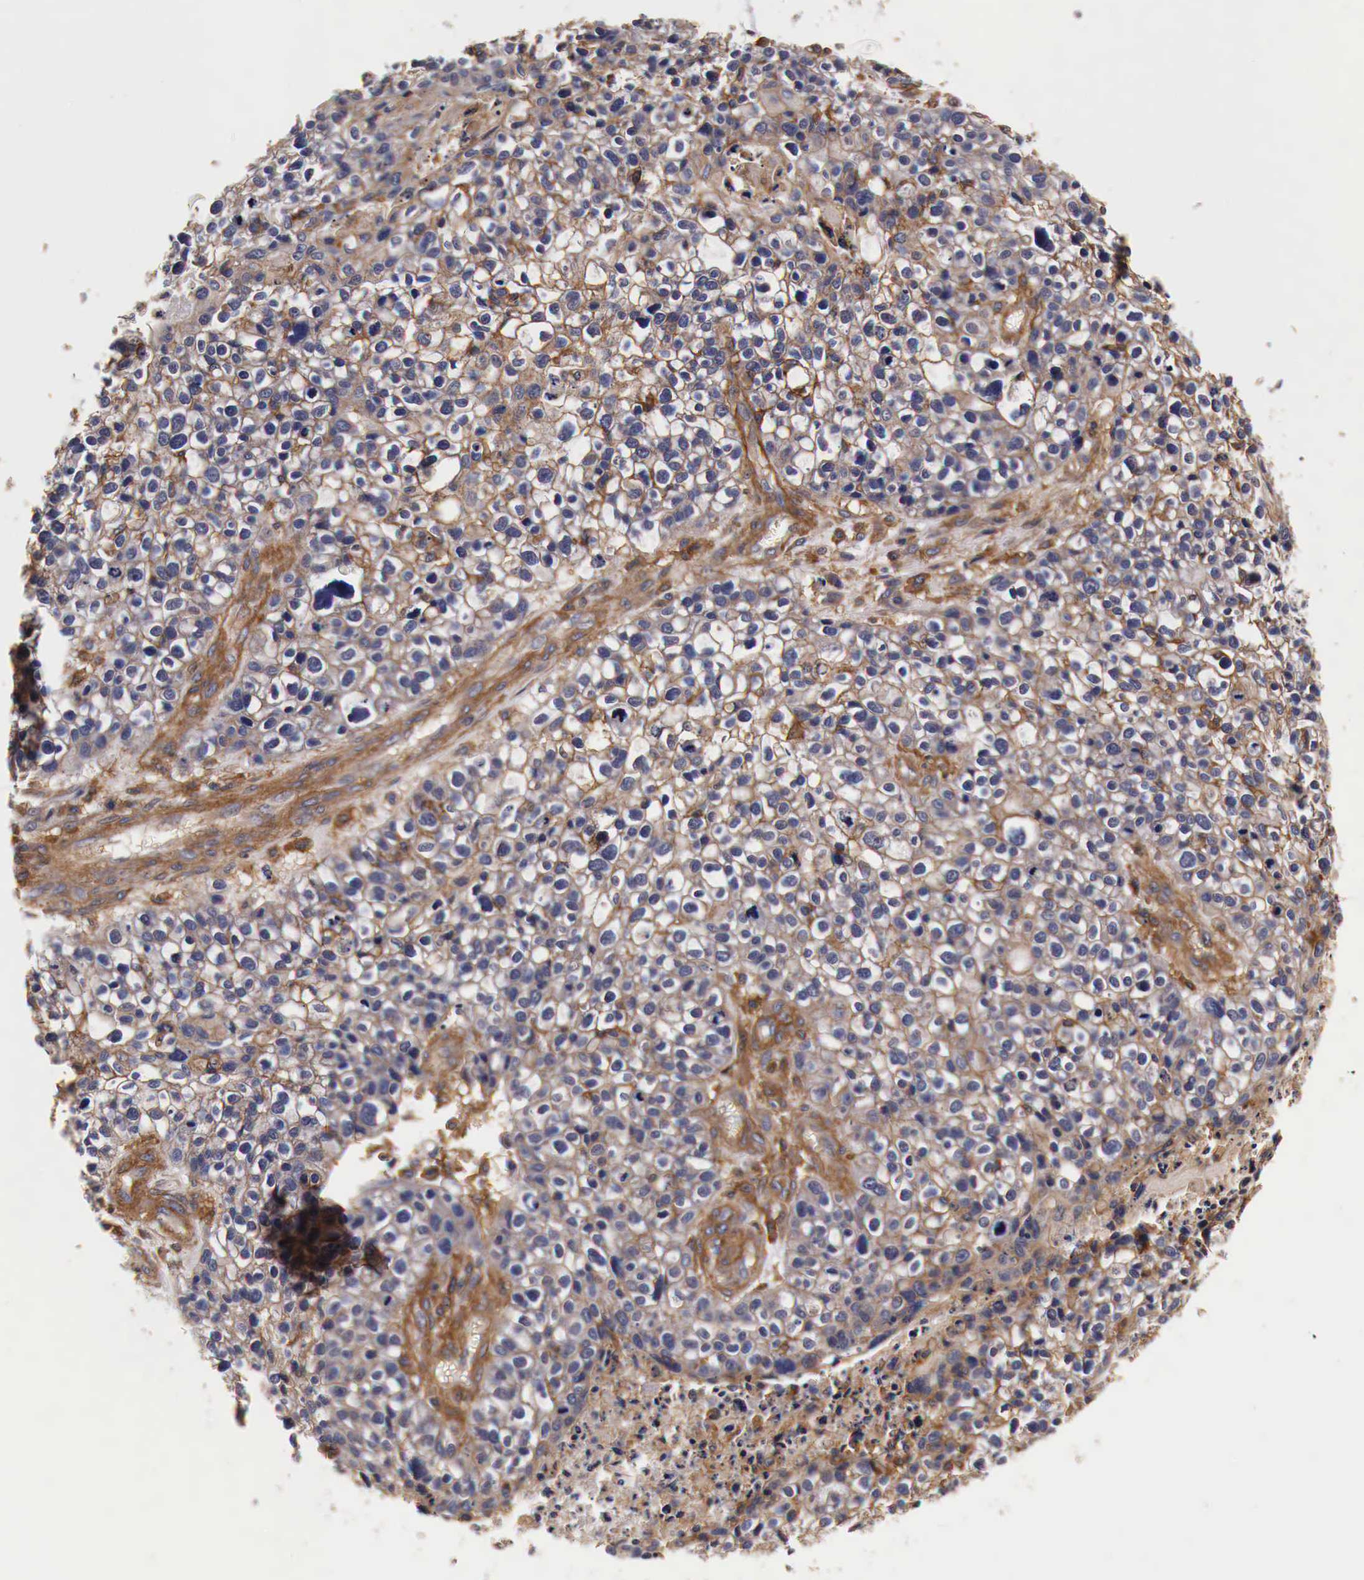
{"staining": {"intensity": "weak", "quantity": "25%-75%", "location": "cytoplasmic/membranous"}, "tissue": "lung cancer", "cell_type": "Tumor cells", "image_type": "cancer", "snomed": [{"axis": "morphology", "description": "Squamous cell carcinoma, NOS"}, {"axis": "topography", "description": "Lymph node"}, {"axis": "topography", "description": "Lung"}], "caption": "This histopathology image displays lung squamous cell carcinoma stained with IHC to label a protein in brown. The cytoplasmic/membranous of tumor cells show weak positivity for the protein. Nuclei are counter-stained blue.", "gene": "RP2", "patient": {"sex": "male", "age": 74}}